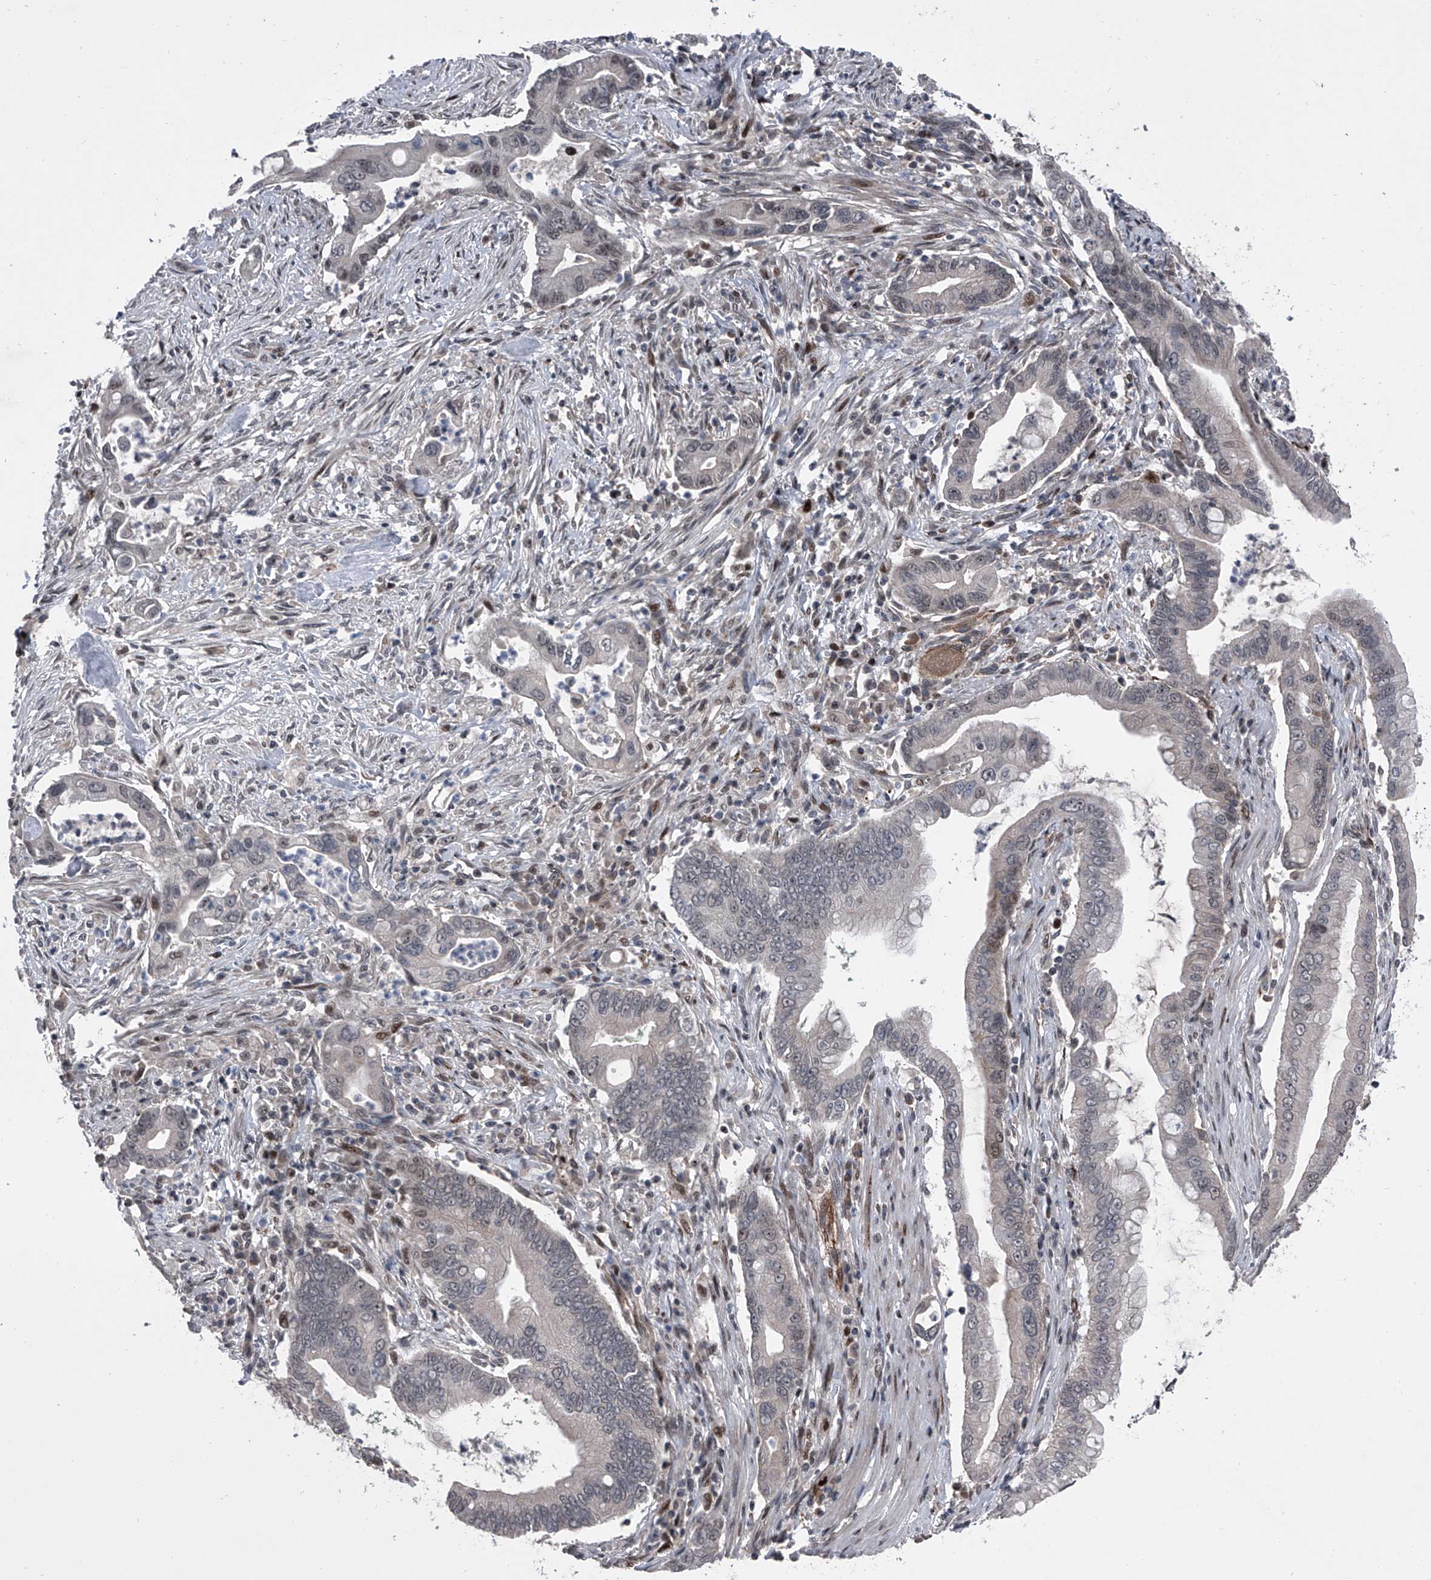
{"staining": {"intensity": "weak", "quantity": "<25%", "location": "nuclear"}, "tissue": "pancreatic cancer", "cell_type": "Tumor cells", "image_type": "cancer", "snomed": [{"axis": "morphology", "description": "Adenocarcinoma, NOS"}, {"axis": "topography", "description": "Pancreas"}], "caption": "This is a micrograph of IHC staining of pancreatic cancer, which shows no expression in tumor cells.", "gene": "ELK4", "patient": {"sex": "male", "age": 78}}